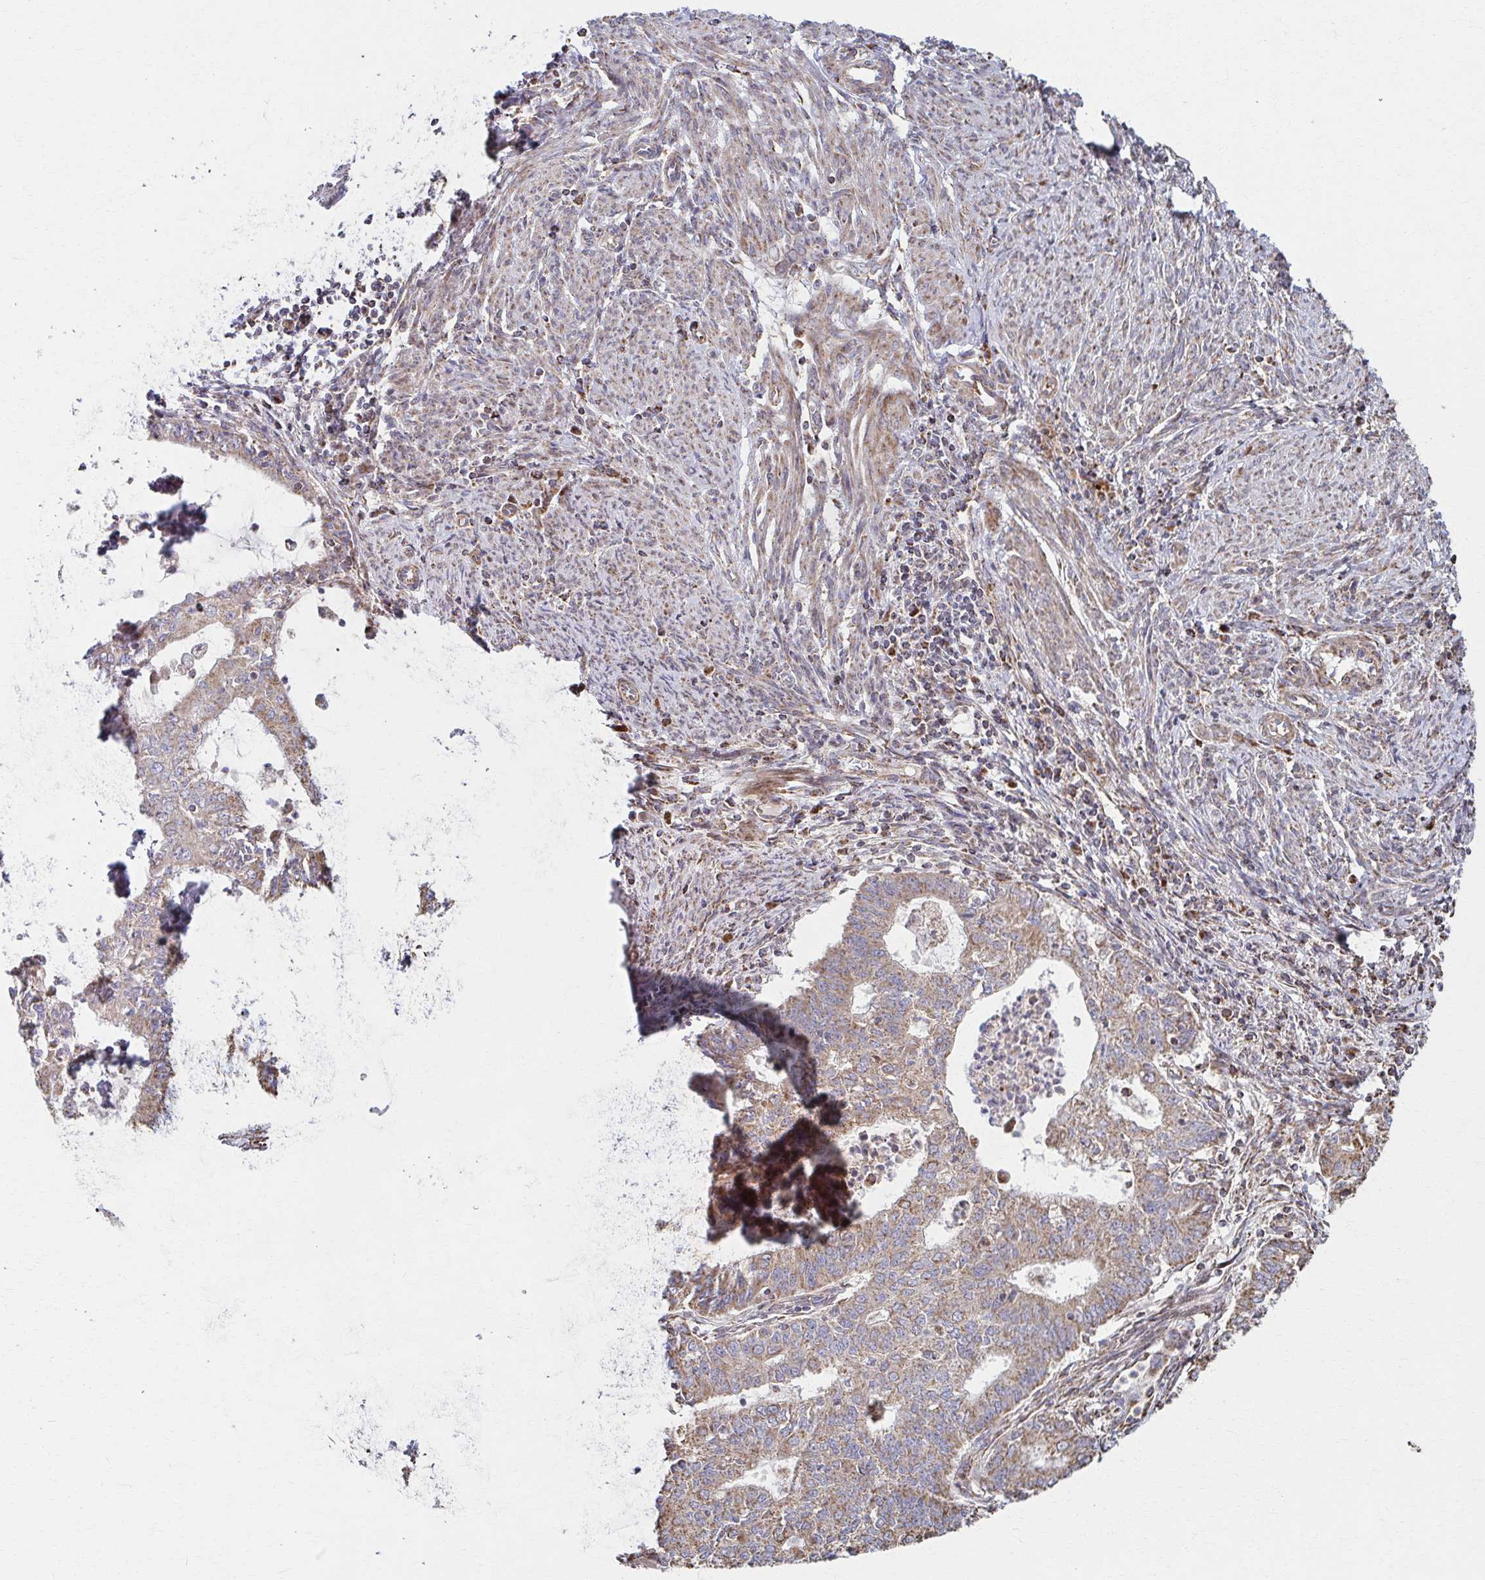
{"staining": {"intensity": "moderate", "quantity": "25%-75%", "location": "cytoplasmic/membranous"}, "tissue": "endometrial cancer", "cell_type": "Tumor cells", "image_type": "cancer", "snomed": [{"axis": "morphology", "description": "Adenocarcinoma, NOS"}, {"axis": "topography", "description": "Endometrium"}], "caption": "A brown stain labels moderate cytoplasmic/membranous expression of a protein in endometrial cancer (adenocarcinoma) tumor cells.", "gene": "SAT1", "patient": {"sex": "female", "age": 61}}